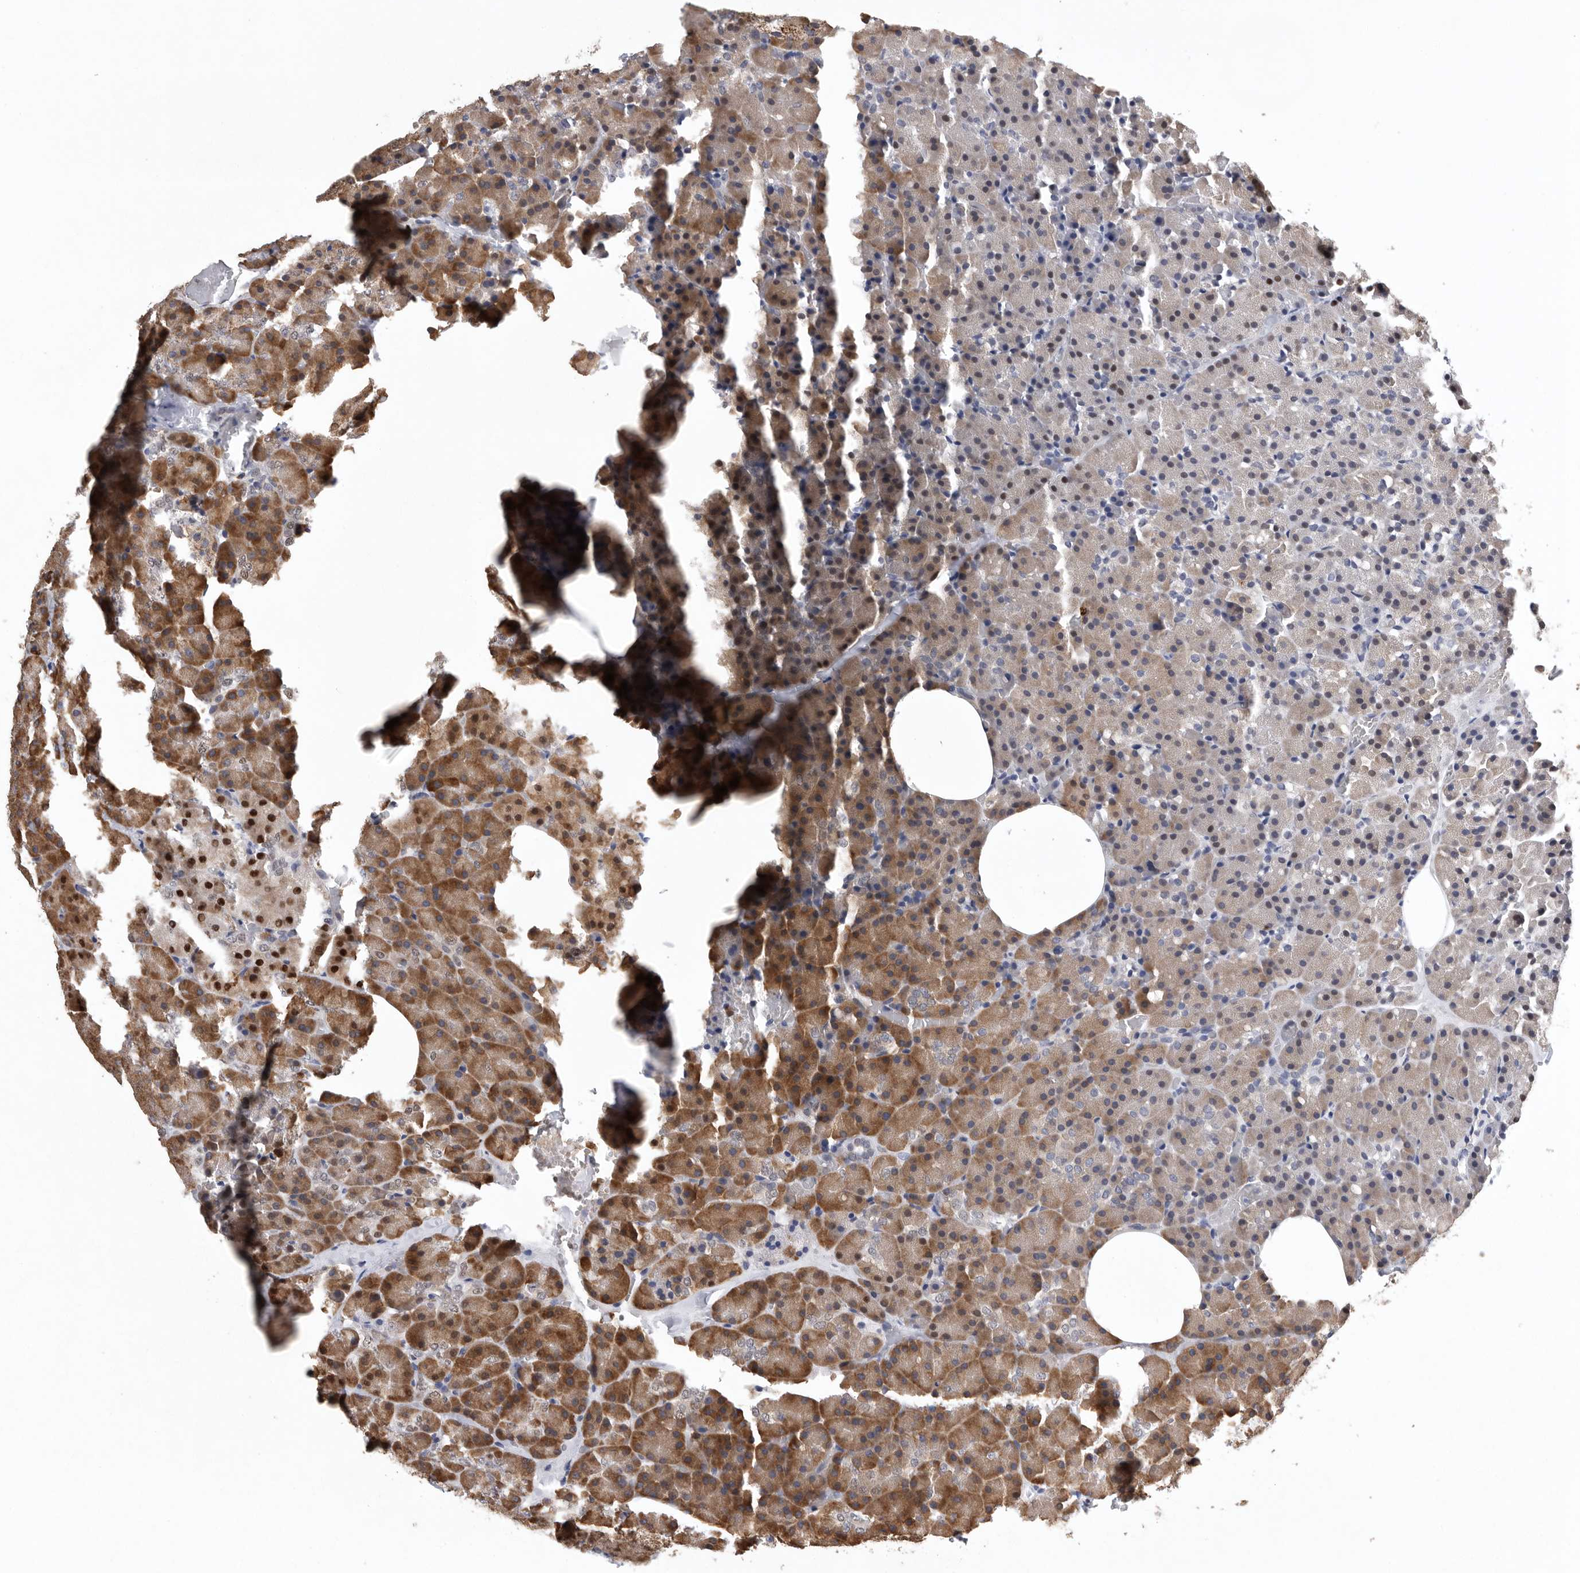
{"staining": {"intensity": "moderate", "quantity": ">75%", "location": "cytoplasmic/membranous,nuclear"}, "tissue": "pancreas", "cell_type": "Exocrine glandular cells", "image_type": "normal", "snomed": [{"axis": "morphology", "description": "Normal tissue, NOS"}, {"axis": "morphology", "description": "Carcinoid, malignant, NOS"}, {"axis": "topography", "description": "Pancreas"}], "caption": "The micrograph displays immunohistochemical staining of unremarkable pancreas. There is moderate cytoplasmic/membranous,nuclear expression is identified in approximately >75% of exocrine glandular cells.", "gene": "PDCD4", "patient": {"sex": "female", "age": 35}}